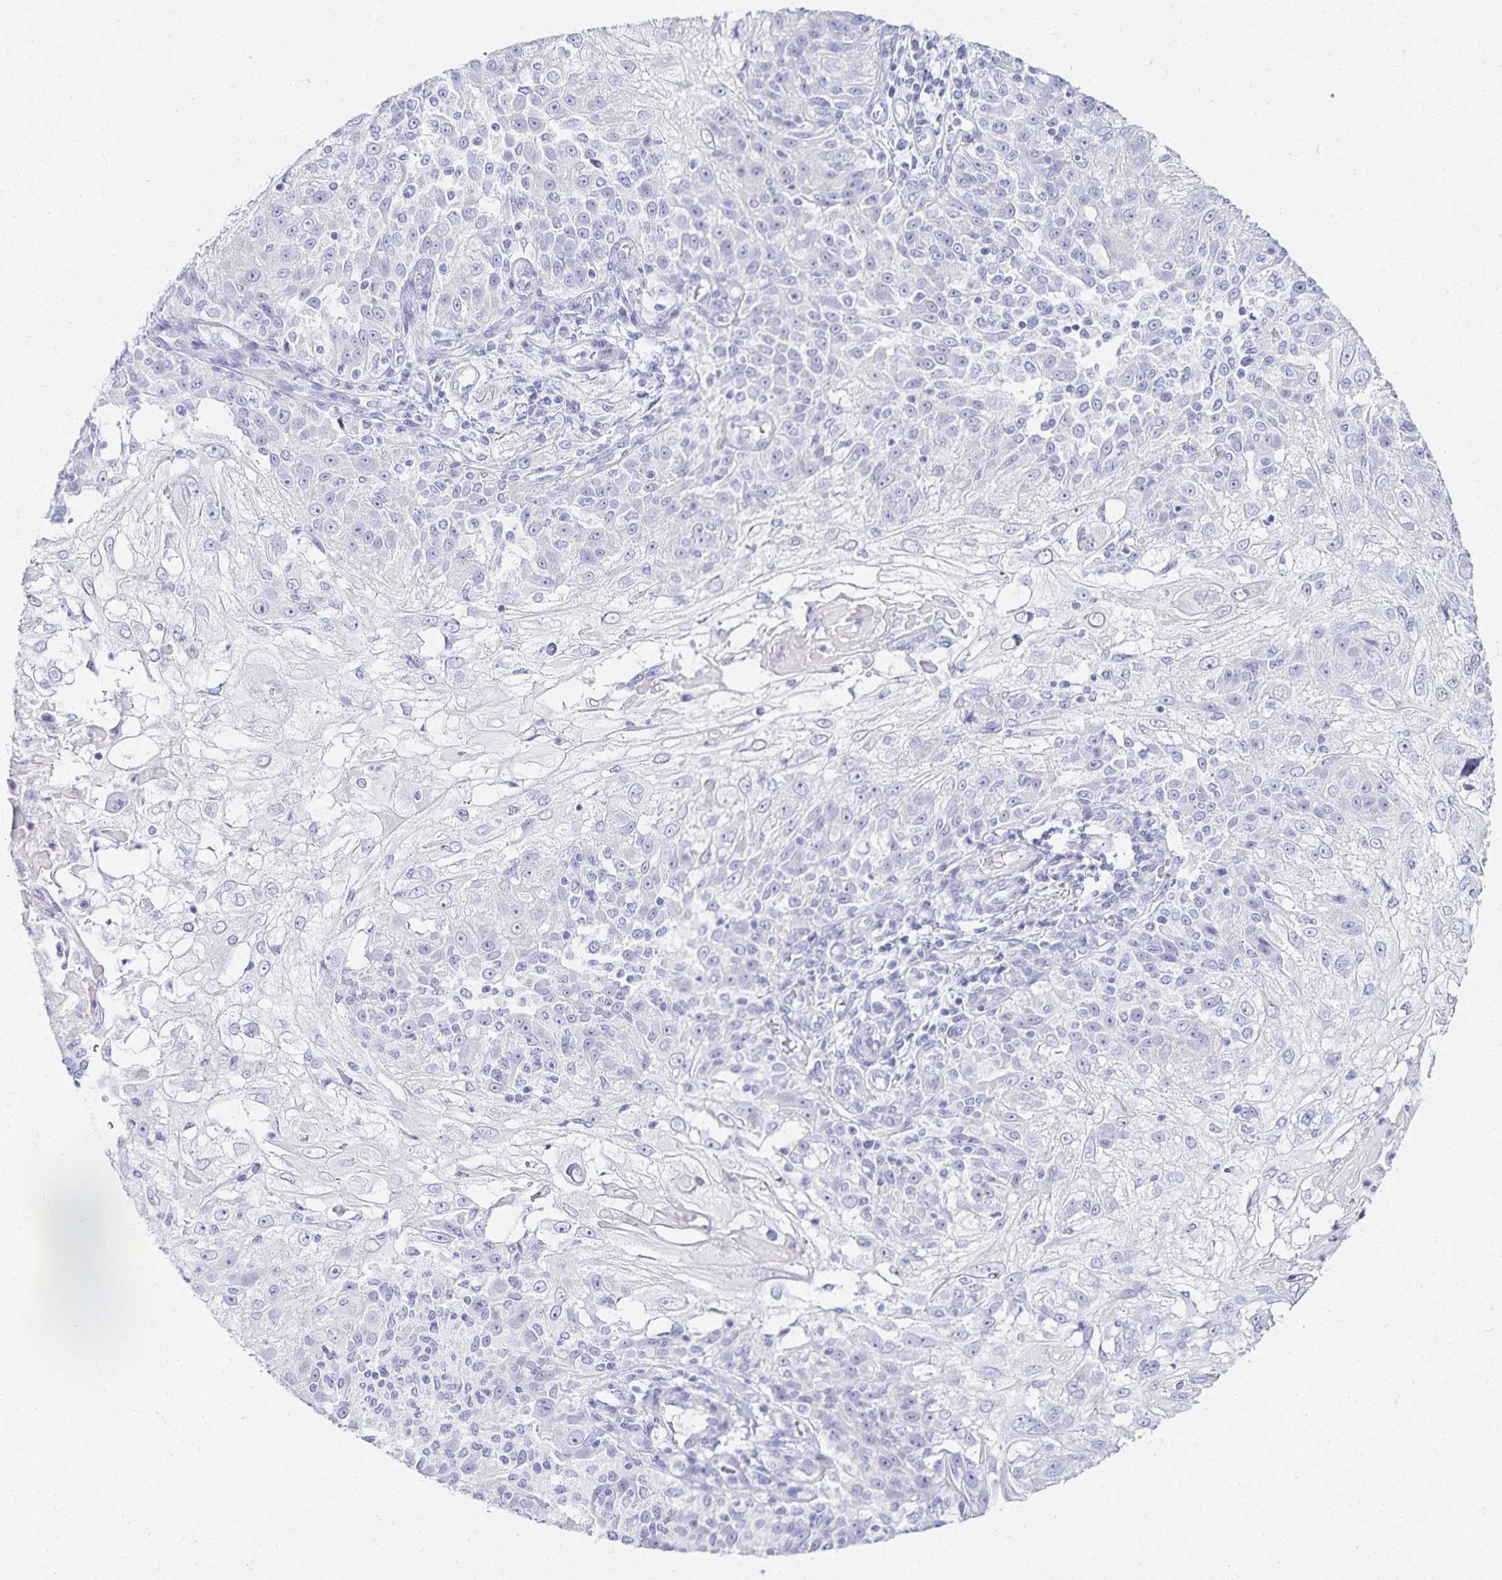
{"staining": {"intensity": "negative", "quantity": "none", "location": "none"}, "tissue": "skin cancer", "cell_type": "Tumor cells", "image_type": "cancer", "snomed": [{"axis": "morphology", "description": "Normal tissue, NOS"}, {"axis": "morphology", "description": "Squamous cell carcinoma, NOS"}, {"axis": "topography", "description": "Skin"}], "caption": "This is a histopathology image of immunohistochemistry (IHC) staining of squamous cell carcinoma (skin), which shows no staining in tumor cells.", "gene": "GP2", "patient": {"sex": "female", "age": 83}}